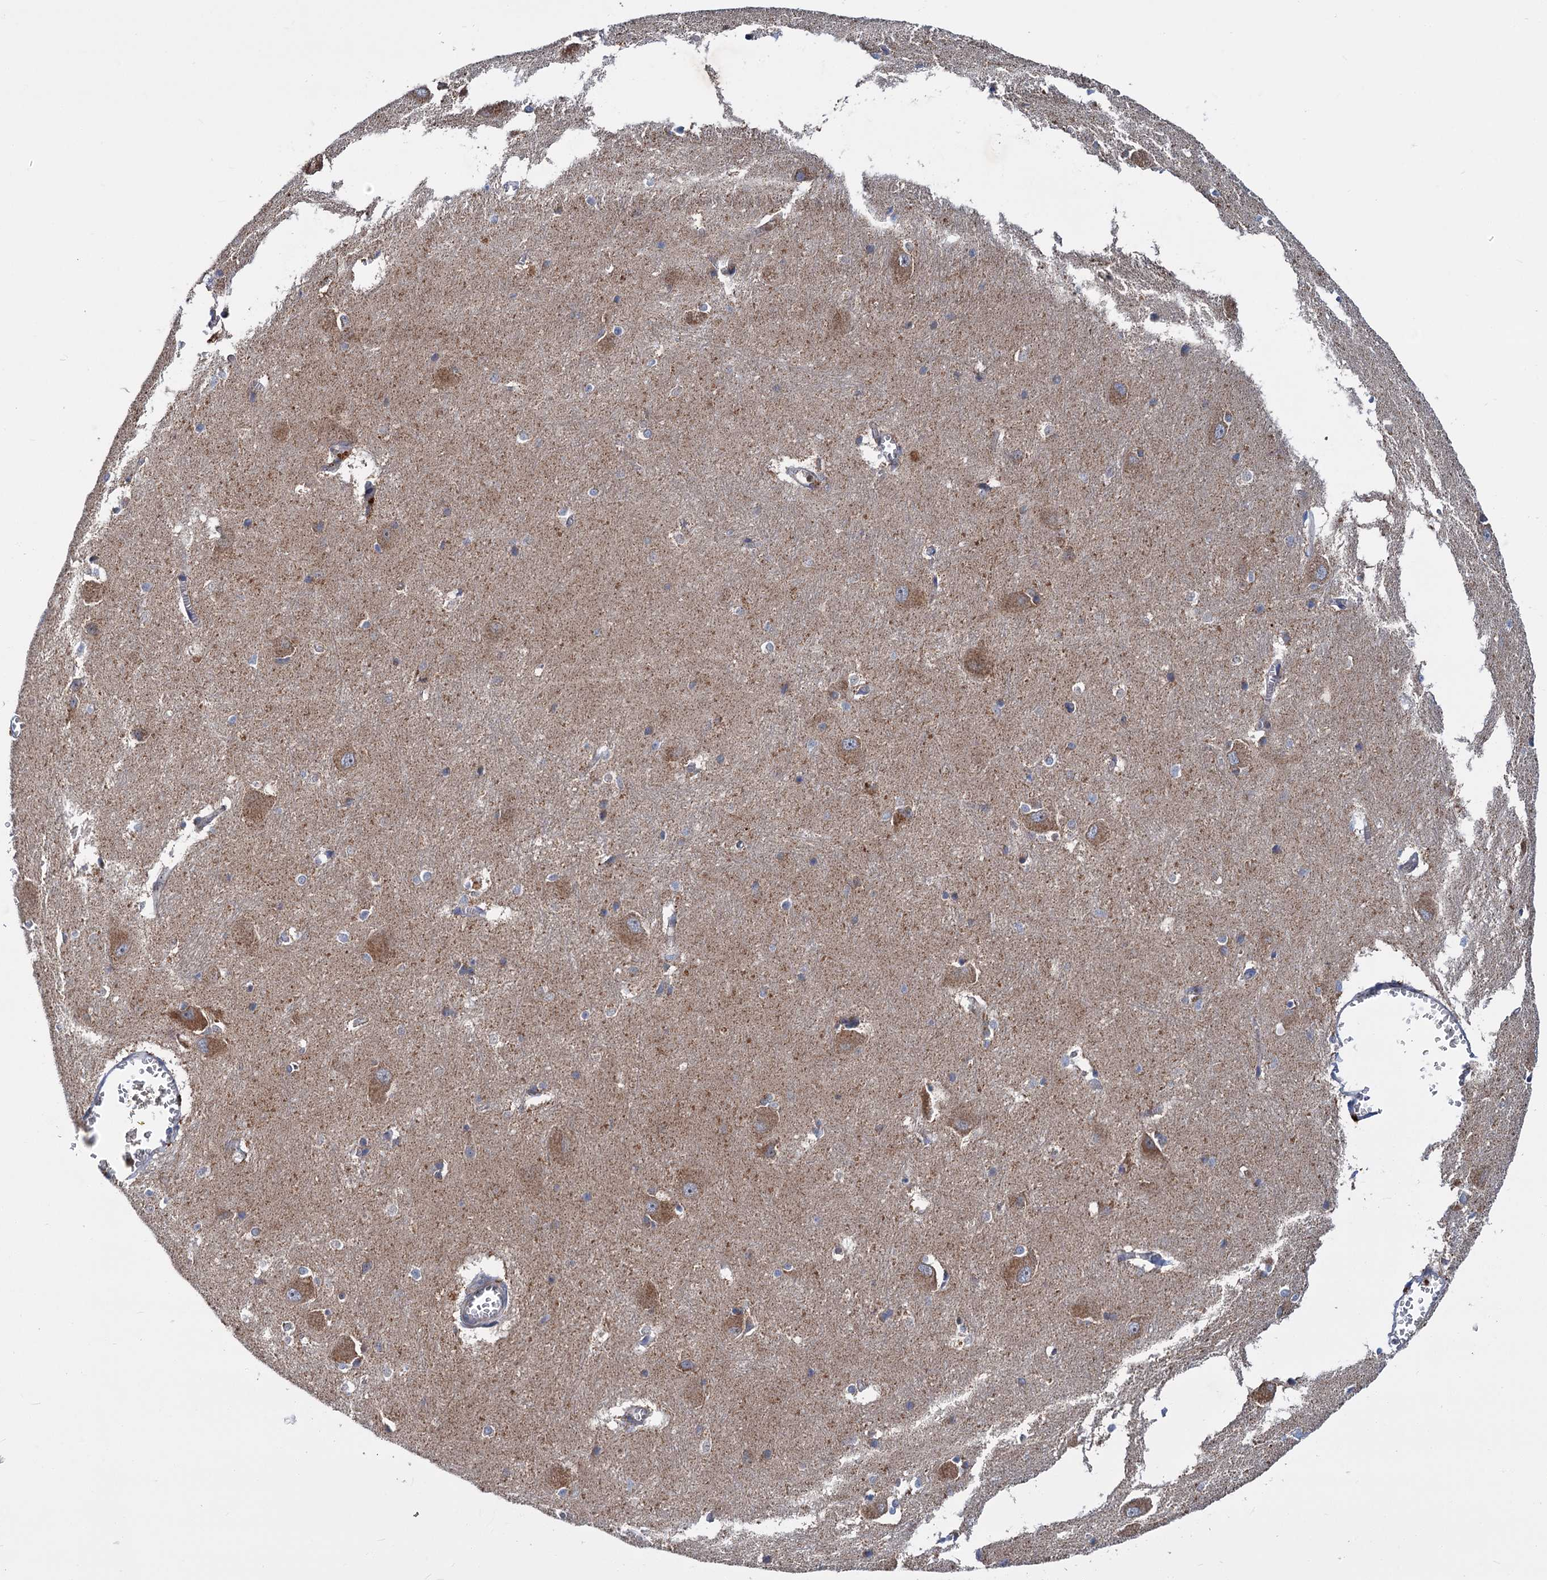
{"staining": {"intensity": "negative", "quantity": "none", "location": "none"}, "tissue": "caudate", "cell_type": "Glial cells", "image_type": "normal", "snomed": [{"axis": "morphology", "description": "Normal tissue, NOS"}, {"axis": "topography", "description": "Lateral ventricle wall"}], "caption": "Glial cells are negative for protein expression in benign human caudate. (DAB (3,3'-diaminobenzidine) IHC visualized using brightfield microscopy, high magnification).", "gene": "DYNC2H1", "patient": {"sex": "male", "age": 37}}